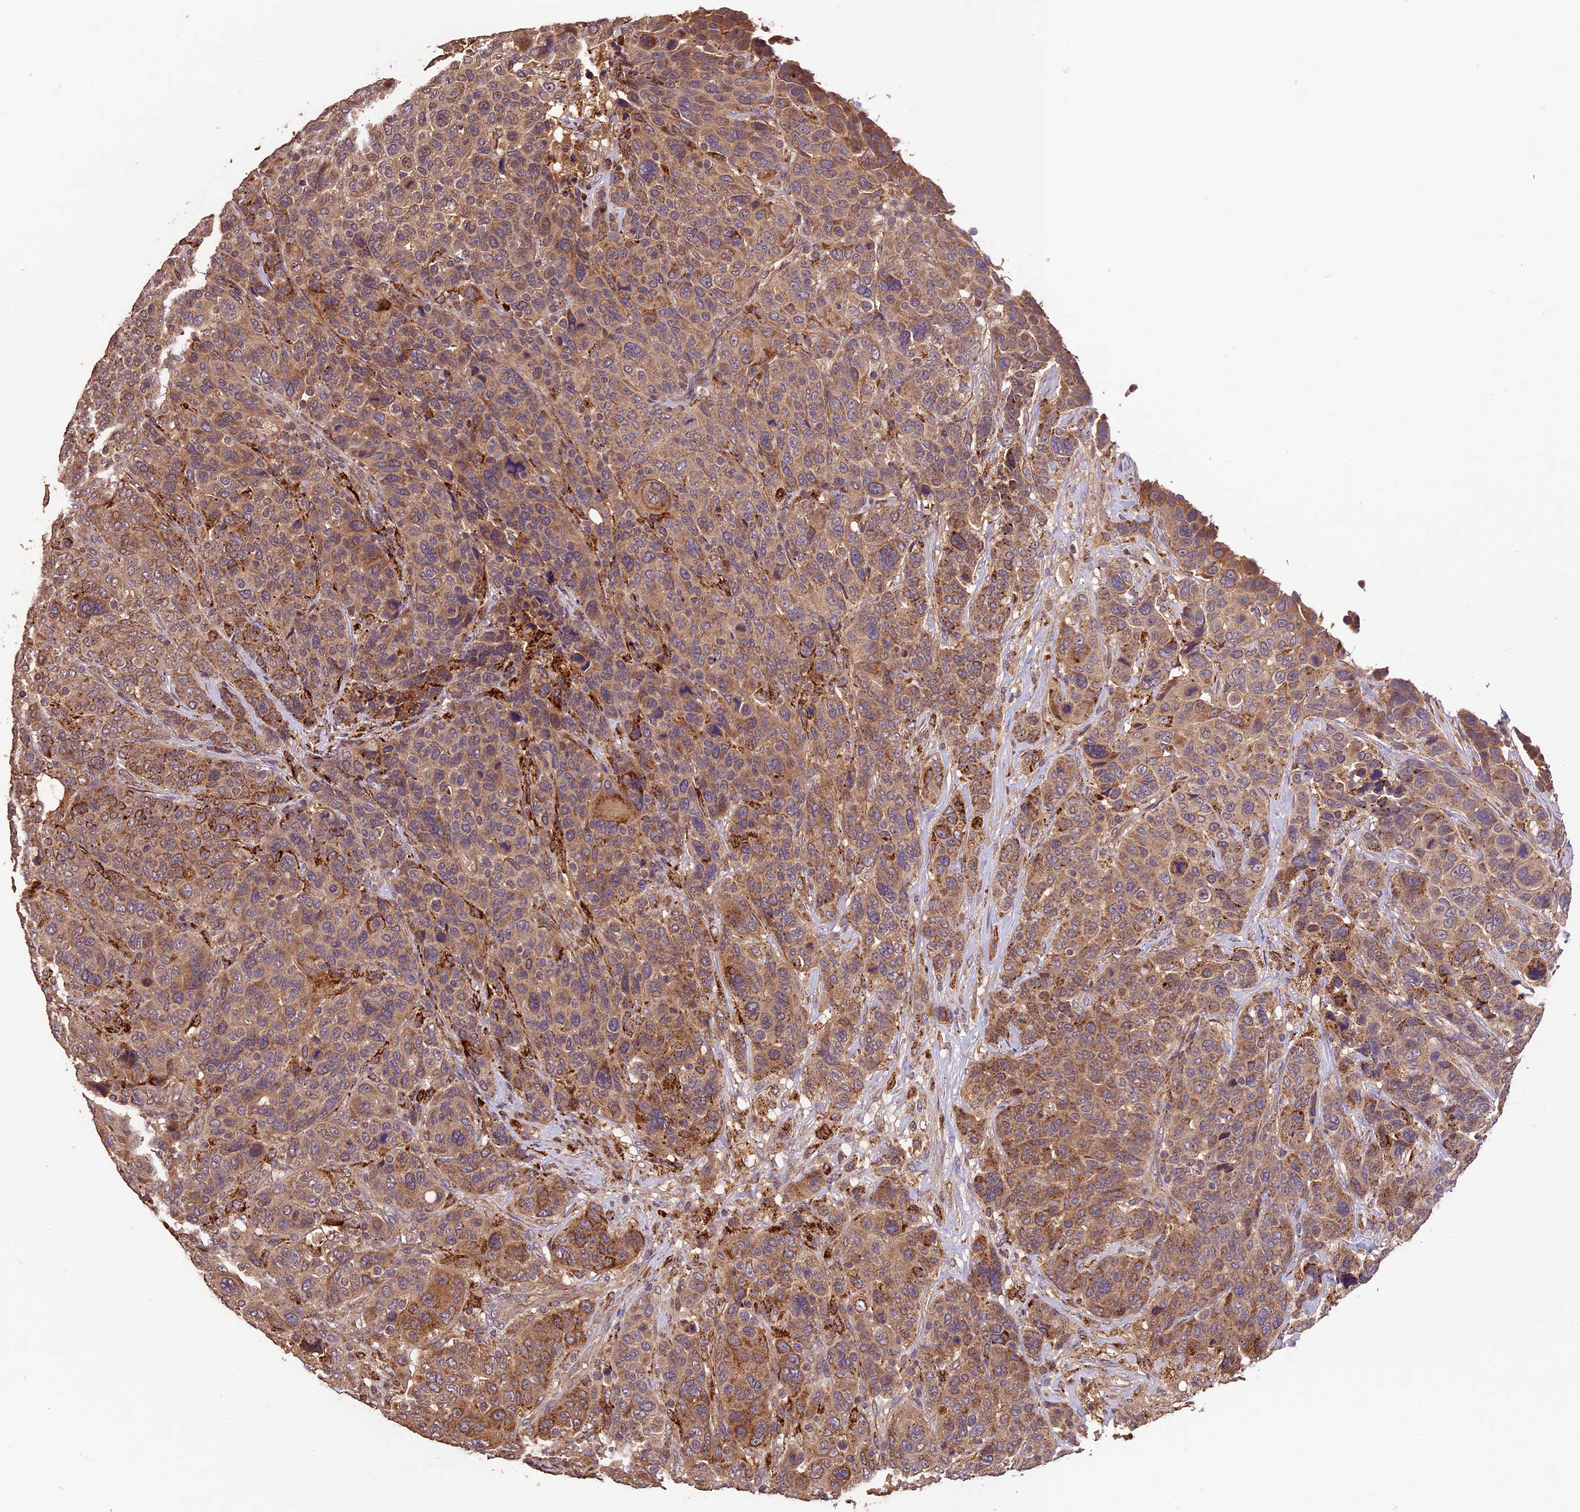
{"staining": {"intensity": "moderate", "quantity": ">75%", "location": "cytoplasmic/membranous"}, "tissue": "breast cancer", "cell_type": "Tumor cells", "image_type": "cancer", "snomed": [{"axis": "morphology", "description": "Duct carcinoma"}, {"axis": "topography", "description": "Breast"}], "caption": "DAB (3,3'-diaminobenzidine) immunohistochemical staining of invasive ductal carcinoma (breast) reveals moderate cytoplasmic/membranous protein staining in approximately >75% of tumor cells.", "gene": "CRLF1", "patient": {"sex": "female", "age": 37}}